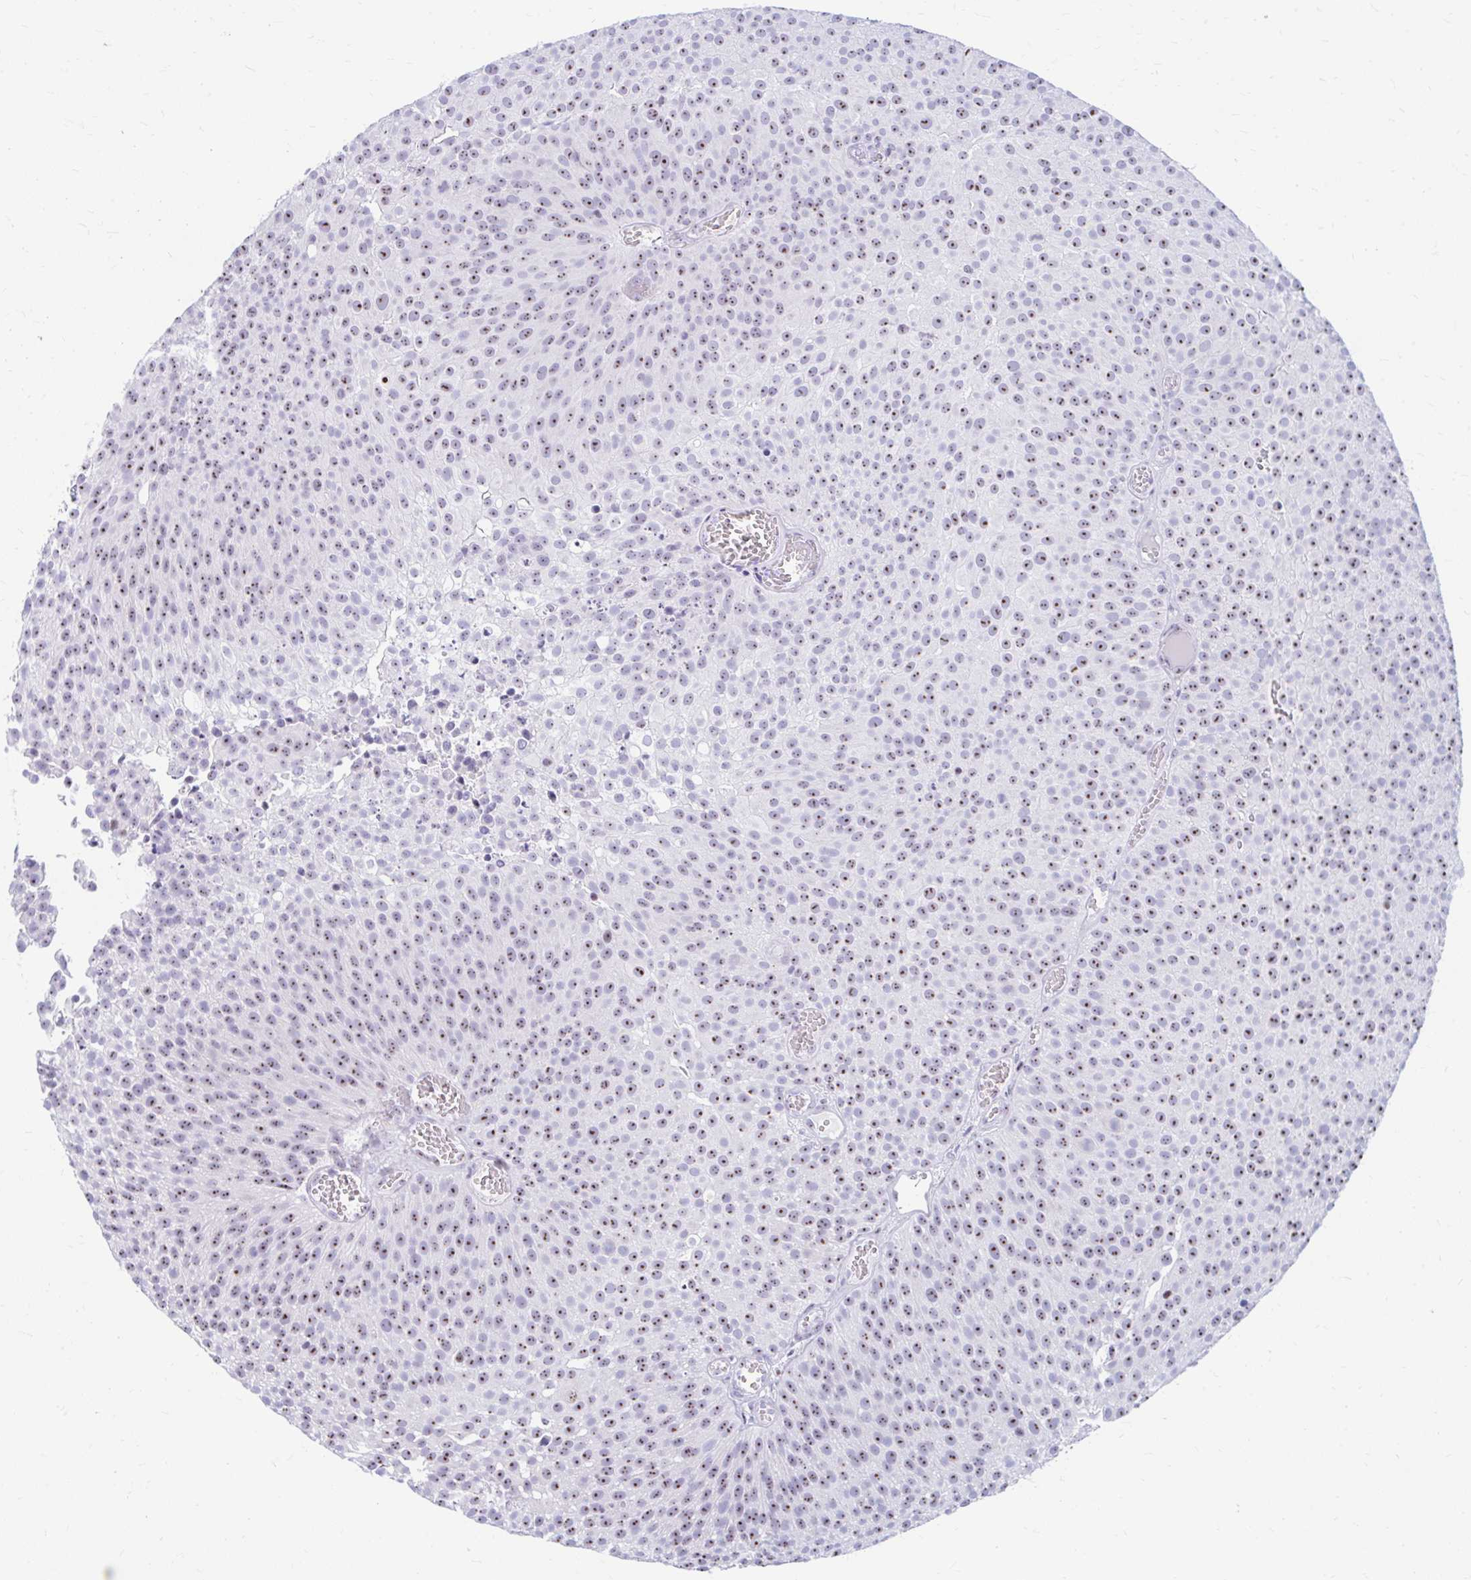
{"staining": {"intensity": "moderate", "quantity": ">75%", "location": "nuclear"}, "tissue": "urothelial cancer", "cell_type": "Tumor cells", "image_type": "cancer", "snomed": [{"axis": "morphology", "description": "Urothelial carcinoma, Low grade"}, {"axis": "topography", "description": "Urinary bladder"}], "caption": "Protein staining of urothelial cancer tissue displays moderate nuclear expression in about >75% of tumor cells. (DAB = brown stain, brightfield microscopy at high magnification).", "gene": "FTSJ3", "patient": {"sex": "female", "age": 79}}